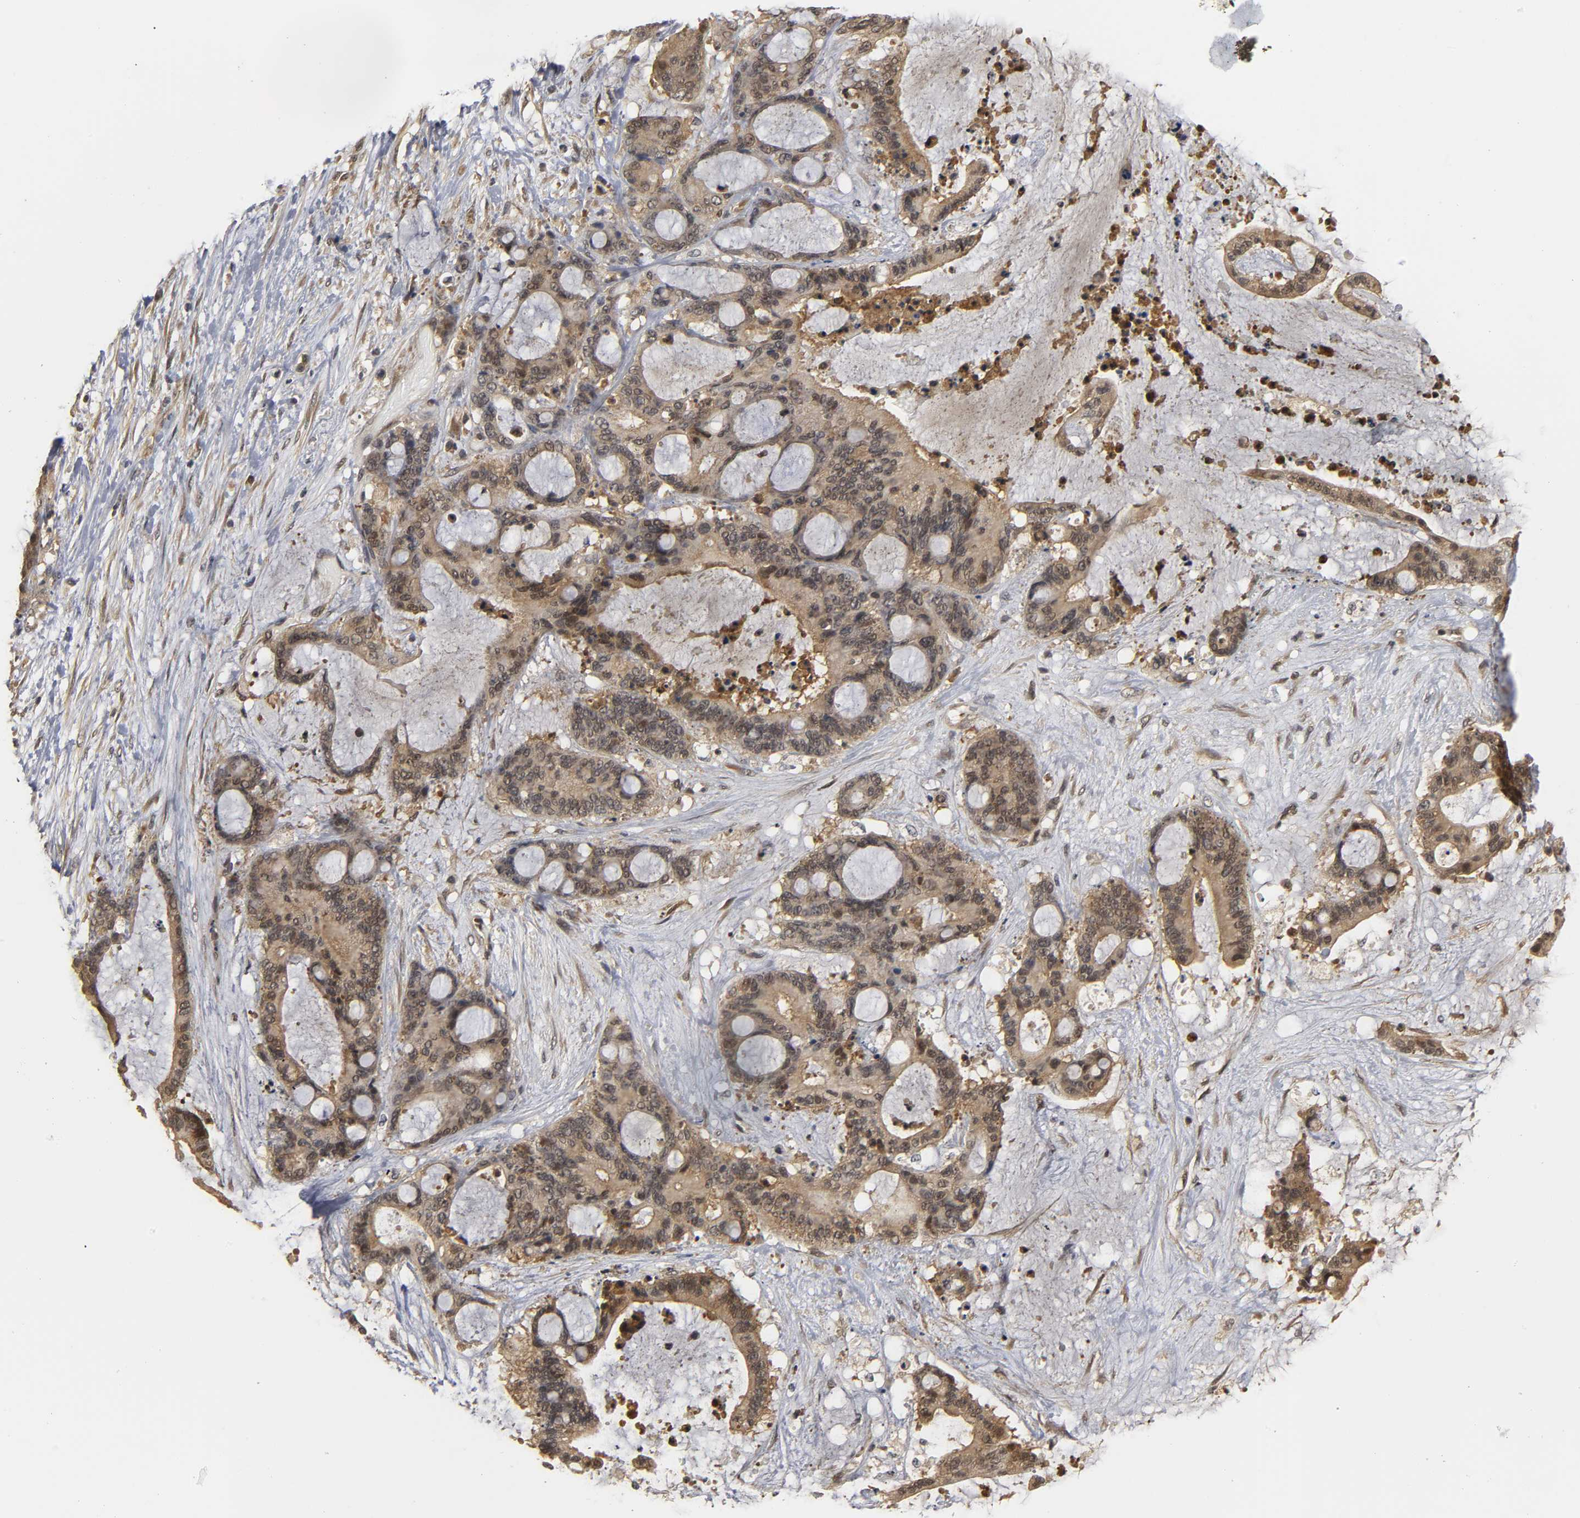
{"staining": {"intensity": "moderate", "quantity": ">75%", "location": "cytoplasmic/membranous,nuclear"}, "tissue": "liver cancer", "cell_type": "Tumor cells", "image_type": "cancer", "snomed": [{"axis": "morphology", "description": "Cholangiocarcinoma"}, {"axis": "topography", "description": "Liver"}], "caption": "DAB immunohistochemical staining of human cholangiocarcinoma (liver) displays moderate cytoplasmic/membranous and nuclear protein expression in about >75% of tumor cells. The protein of interest is stained brown, and the nuclei are stained in blue (DAB IHC with brightfield microscopy, high magnification).", "gene": "PARK7", "patient": {"sex": "female", "age": 73}}